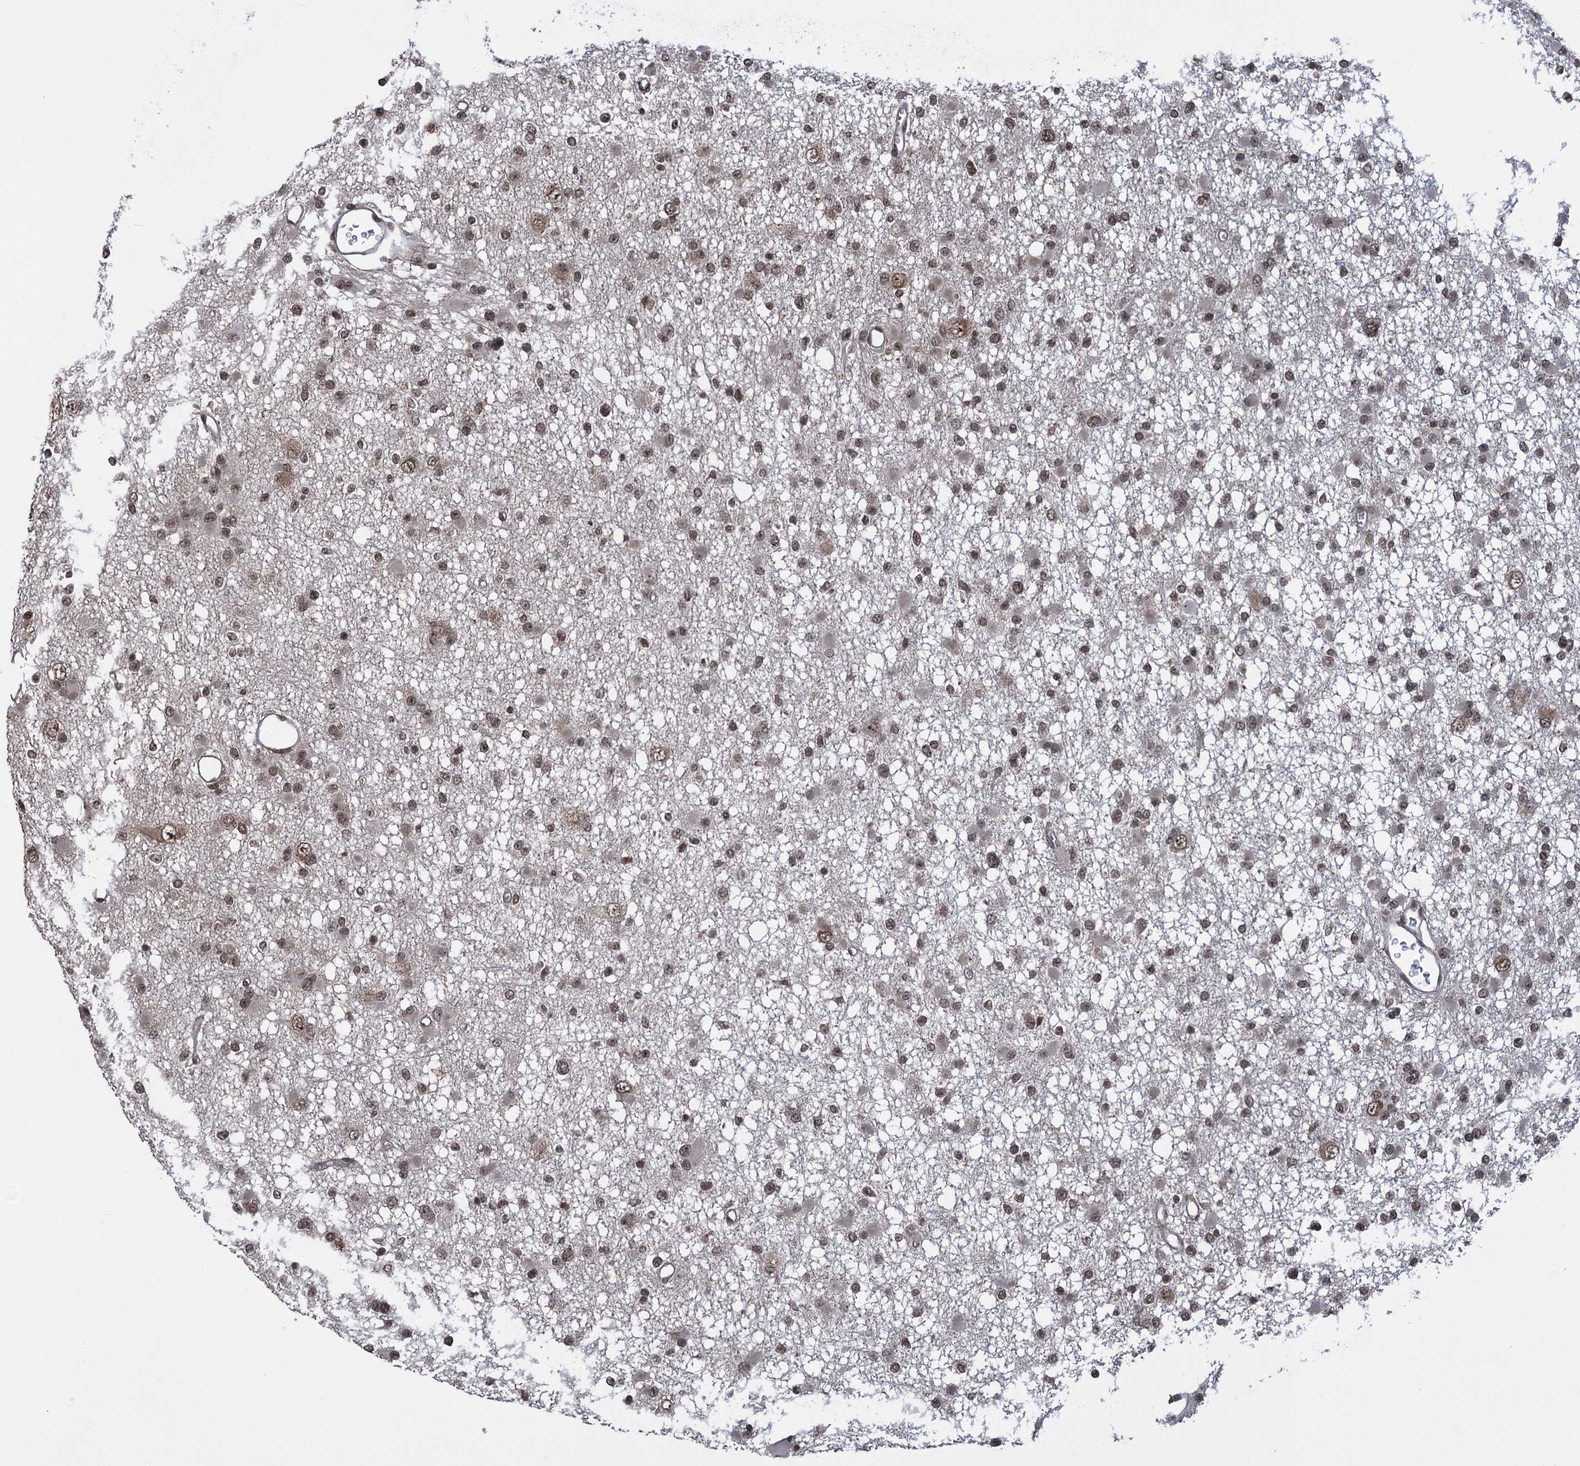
{"staining": {"intensity": "moderate", "quantity": ">75%", "location": "nuclear"}, "tissue": "glioma", "cell_type": "Tumor cells", "image_type": "cancer", "snomed": [{"axis": "morphology", "description": "Glioma, malignant, Low grade"}, {"axis": "topography", "description": "Brain"}], "caption": "Tumor cells exhibit medium levels of moderate nuclear expression in approximately >75% of cells in glioma. (IHC, brightfield microscopy, high magnification).", "gene": "ZNF169", "patient": {"sex": "female", "age": 22}}